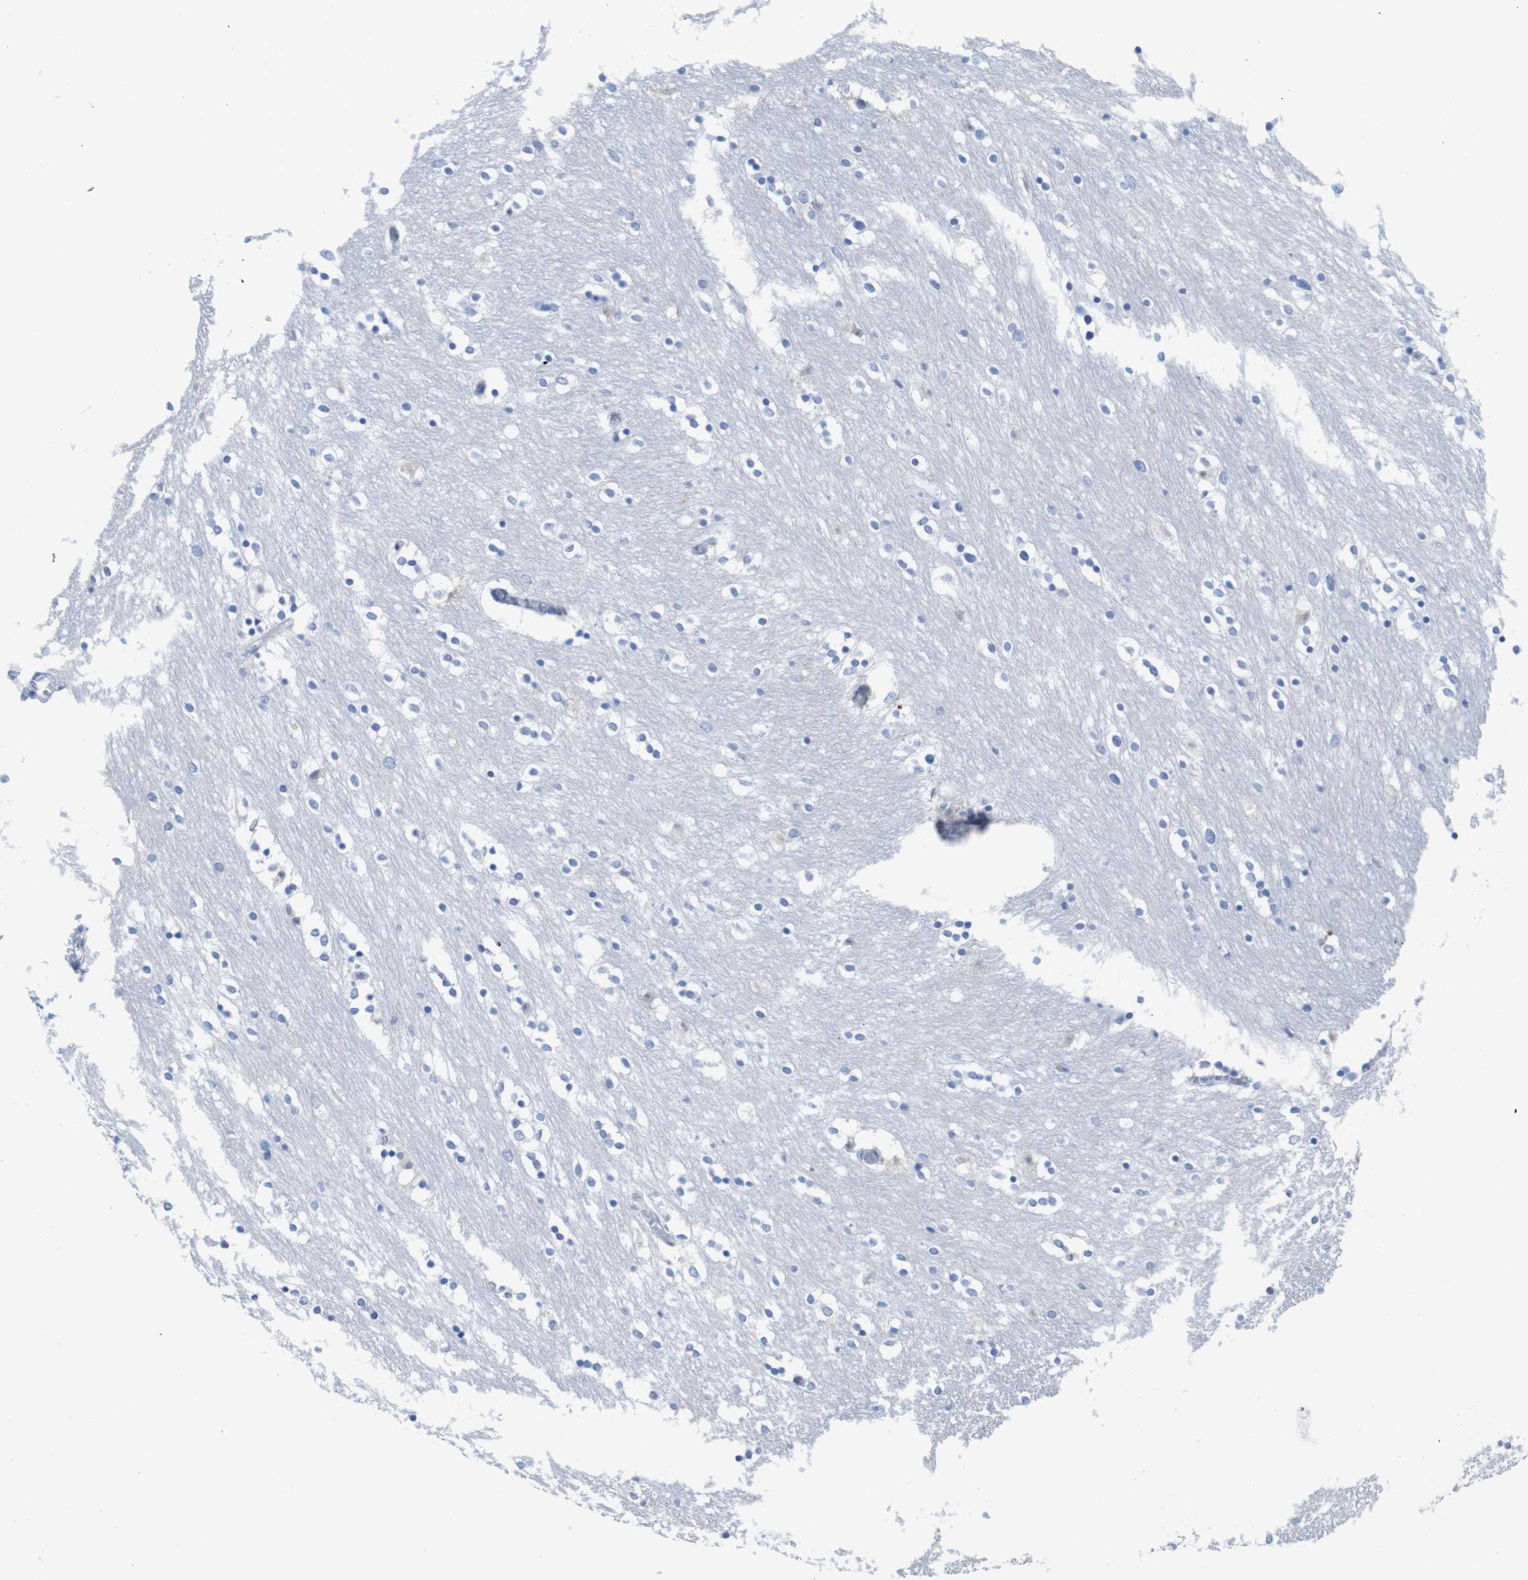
{"staining": {"intensity": "weak", "quantity": "<25%", "location": "cytoplasmic/membranous"}, "tissue": "caudate", "cell_type": "Glial cells", "image_type": "normal", "snomed": [{"axis": "morphology", "description": "Normal tissue, NOS"}, {"axis": "topography", "description": "Lateral ventricle wall"}], "caption": "Protein analysis of unremarkable caudate demonstrates no significant positivity in glial cells. The staining is performed using DAB brown chromogen with nuclei counter-stained in using hematoxylin.", "gene": "PNMA1", "patient": {"sex": "female", "age": 54}}